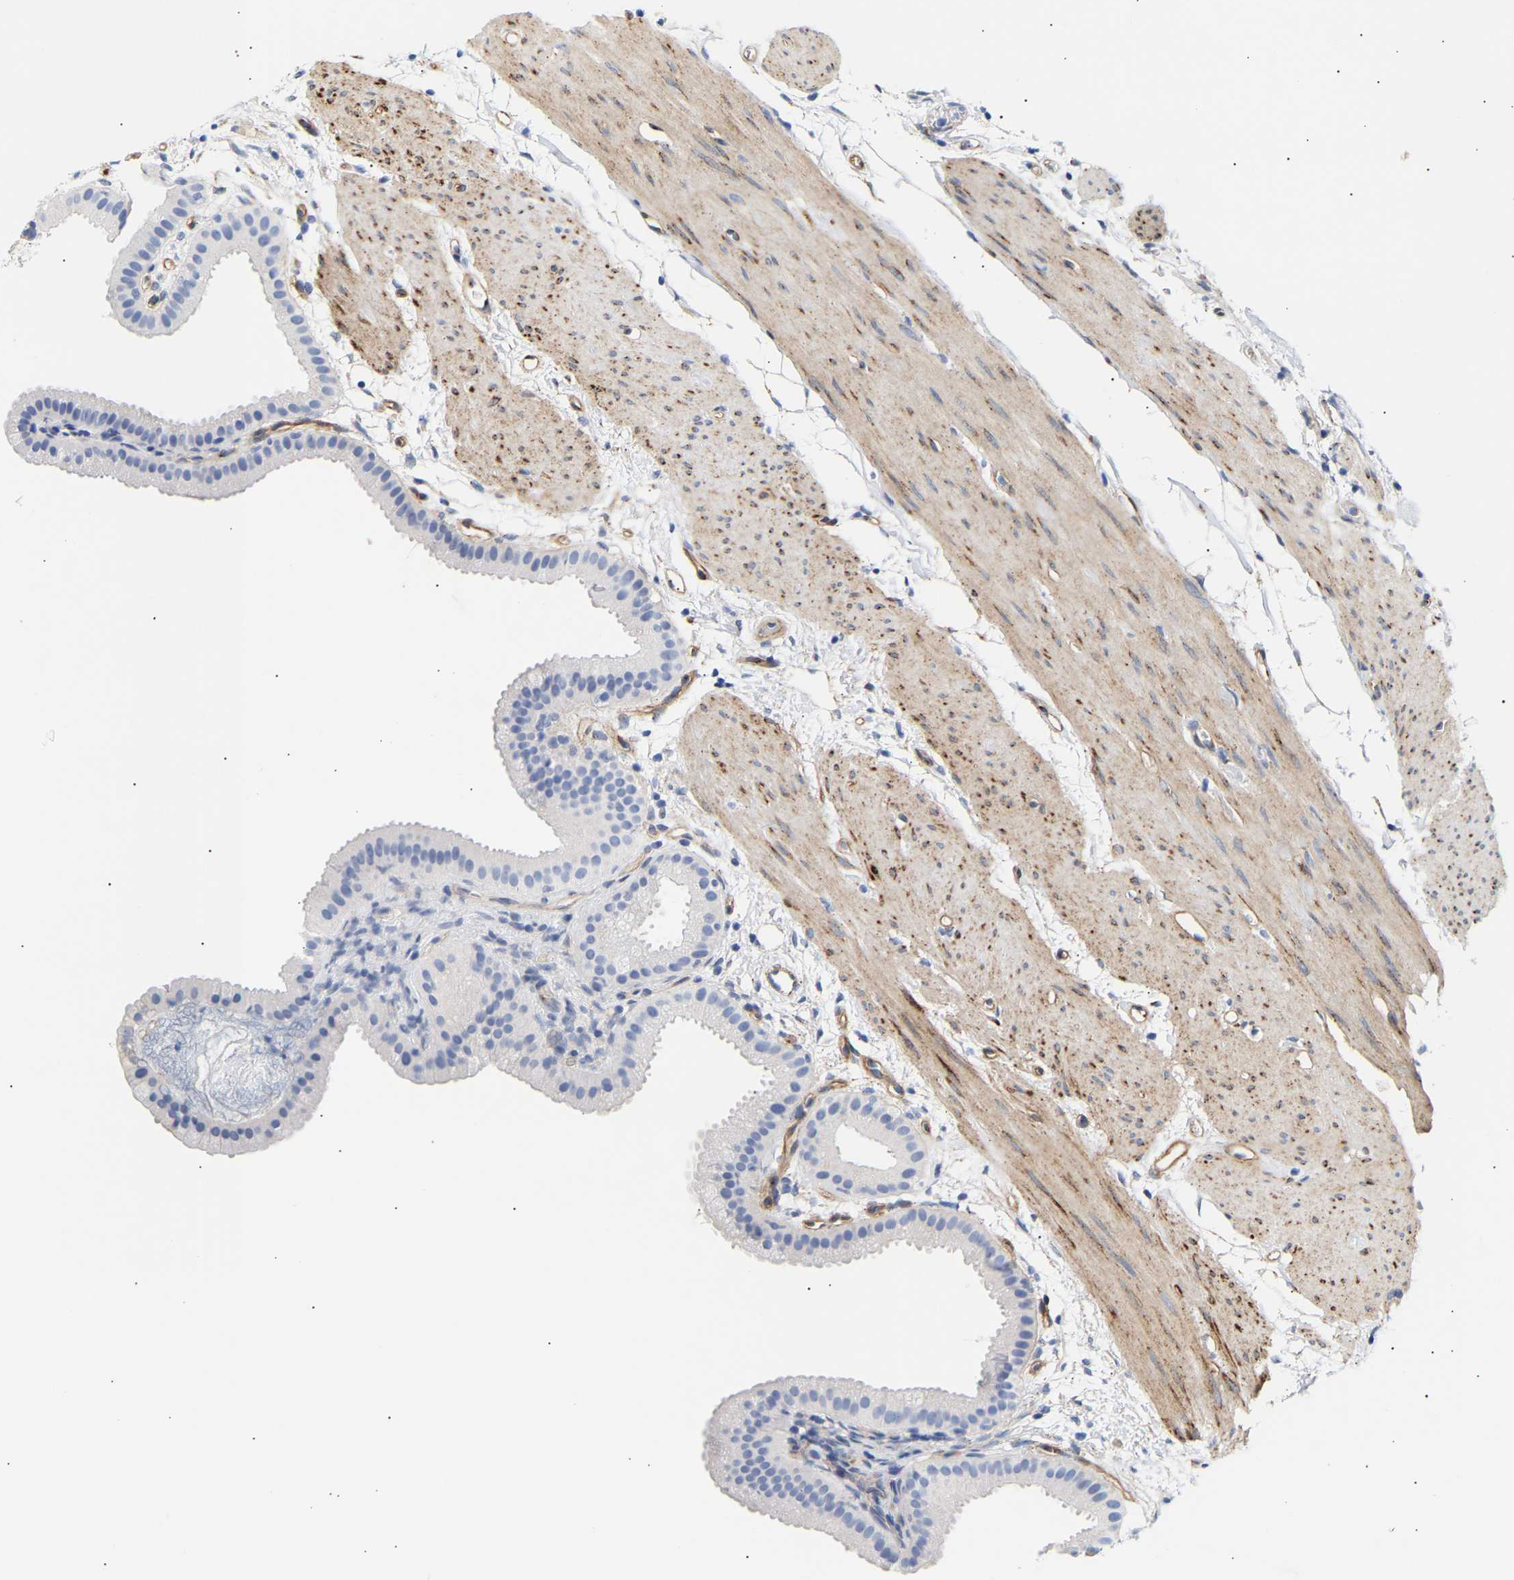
{"staining": {"intensity": "negative", "quantity": "none", "location": "none"}, "tissue": "gallbladder", "cell_type": "Glandular cells", "image_type": "normal", "snomed": [{"axis": "morphology", "description": "Normal tissue, NOS"}, {"axis": "topography", "description": "Gallbladder"}], "caption": "There is no significant expression in glandular cells of gallbladder. (DAB IHC visualized using brightfield microscopy, high magnification).", "gene": "IGFBP7", "patient": {"sex": "female", "age": 64}}